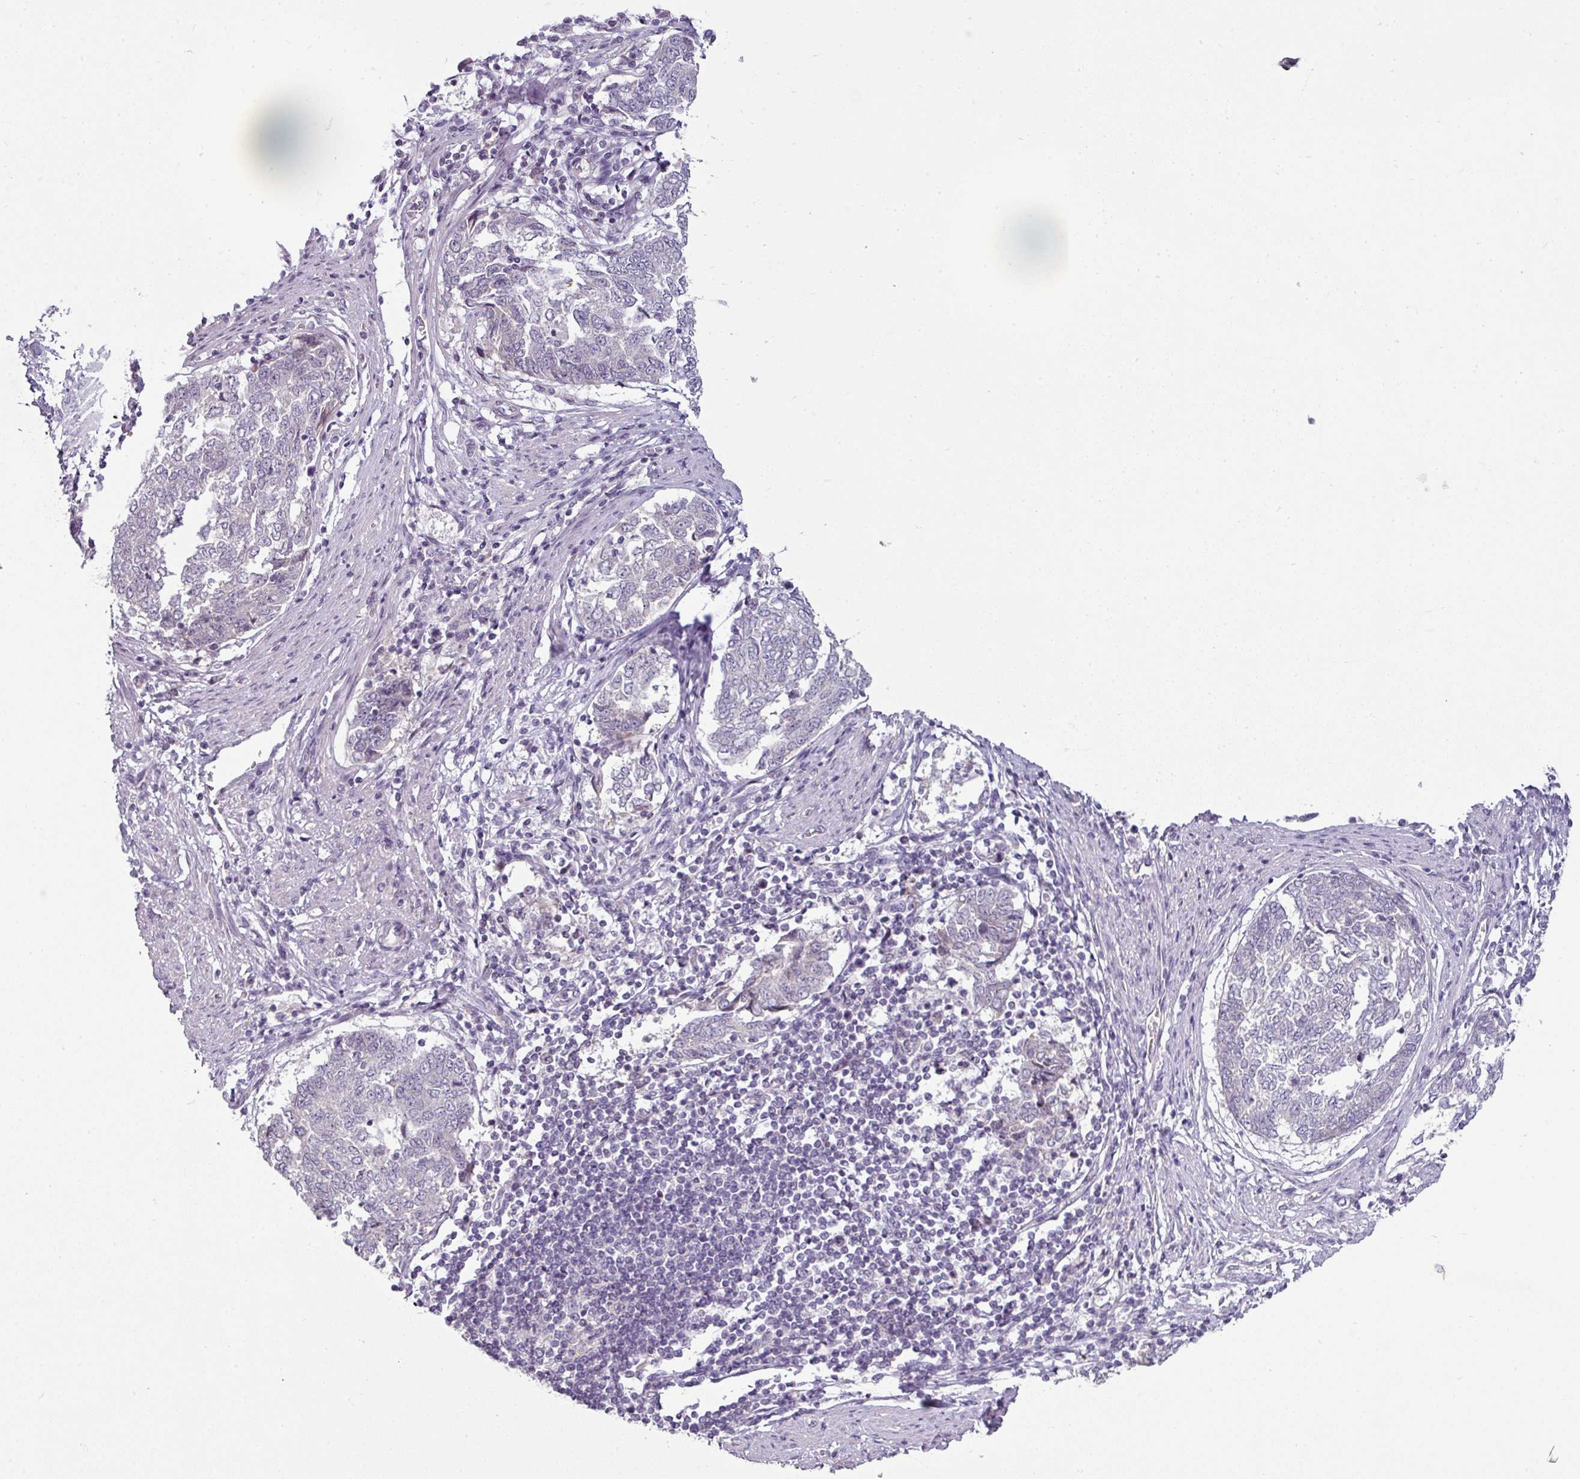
{"staining": {"intensity": "negative", "quantity": "none", "location": "none"}, "tissue": "endometrial cancer", "cell_type": "Tumor cells", "image_type": "cancer", "snomed": [{"axis": "morphology", "description": "Adenocarcinoma, NOS"}, {"axis": "topography", "description": "Endometrium"}], "caption": "Tumor cells show no significant positivity in endometrial cancer (adenocarcinoma). The staining is performed using DAB brown chromogen with nuclei counter-stained in using hematoxylin.", "gene": "OR52D1", "patient": {"sex": "female", "age": 80}}